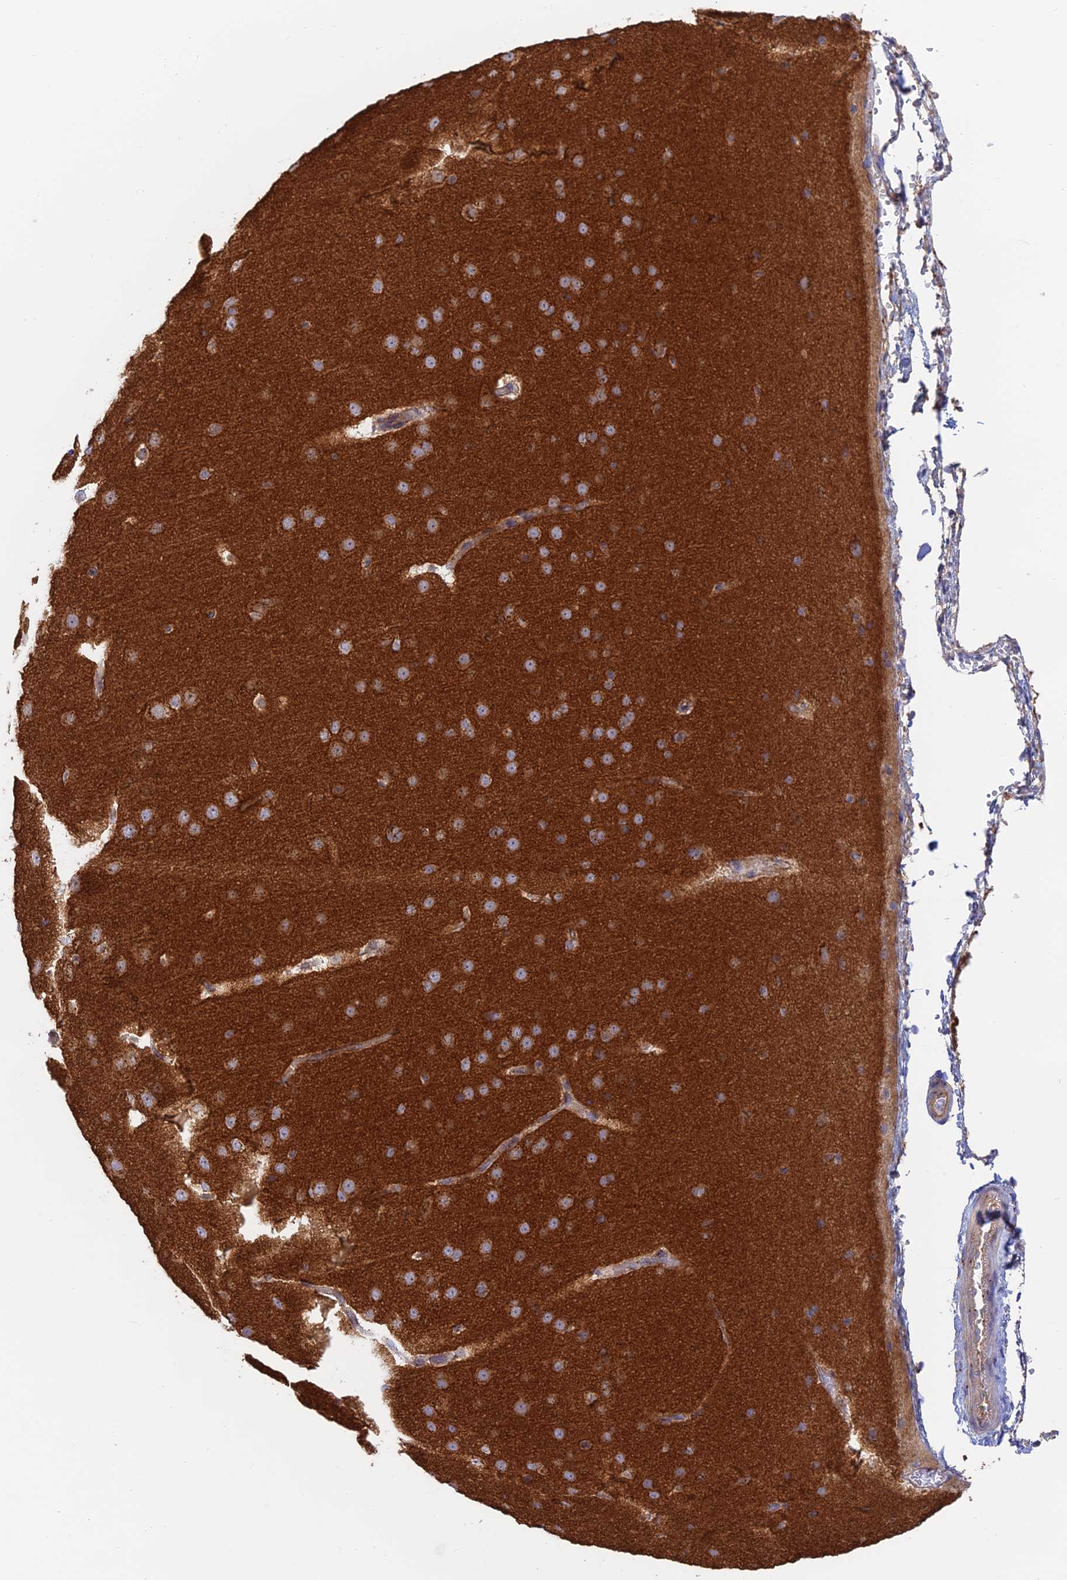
{"staining": {"intensity": "negative", "quantity": "none", "location": "none"}, "tissue": "cerebral cortex", "cell_type": "Endothelial cells", "image_type": "normal", "snomed": [{"axis": "morphology", "description": "Normal tissue, NOS"}, {"axis": "morphology", "description": "Developmental malformation"}, {"axis": "topography", "description": "Cerebral cortex"}], "caption": "Image shows no significant protein expression in endothelial cells of unremarkable cerebral cortex.", "gene": "GOLGA3", "patient": {"sex": "female", "age": 30}}